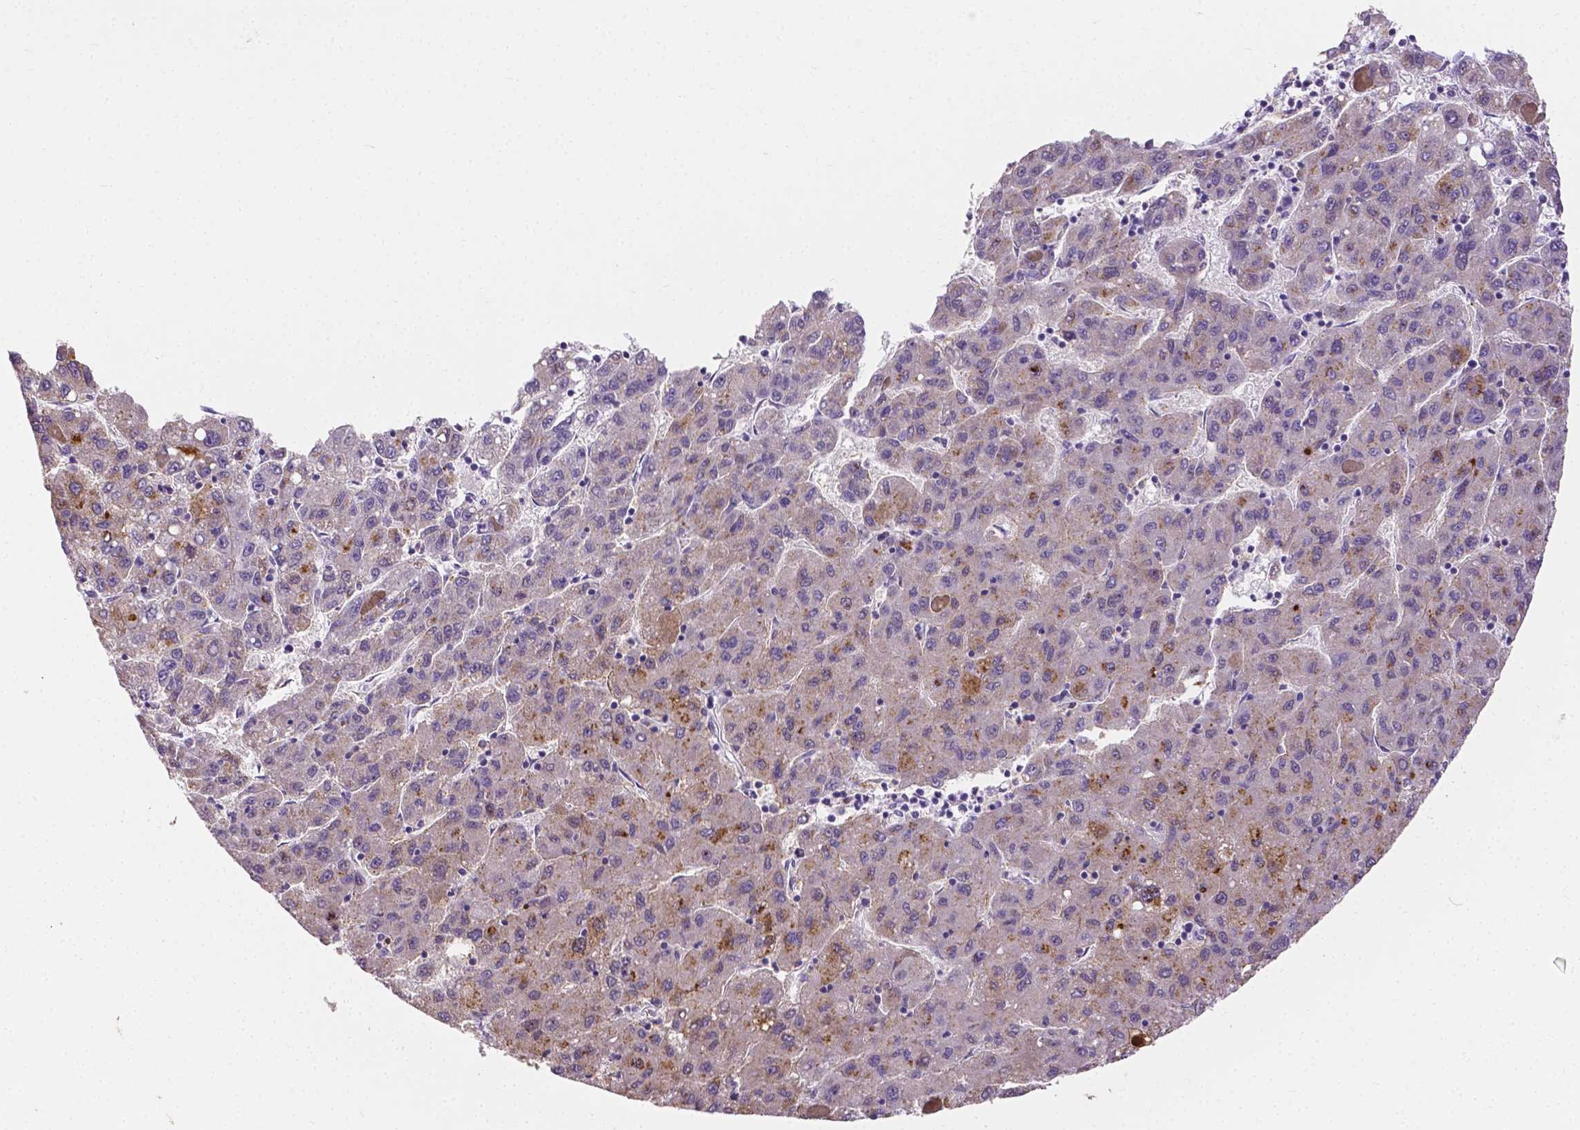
{"staining": {"intensity": "weak", "quantity": "<25%", "location": "cytoplasmic/membranous"}, "tissue": "liver cancer", "cell_type": "Tumor cells", "image_type": "cancer", "snomed": [{"axis": "morphology", "description": "Carcinoma, Hepatocellular, NOS"}, {"axis": "topography", "description": "Liver"}], "caption": "Immunohistochemical staining of human liver cancer exhibits no significant expression in tumor cells.", "gene": "APOE", "patient": {"sex": "female", "age": 82}}